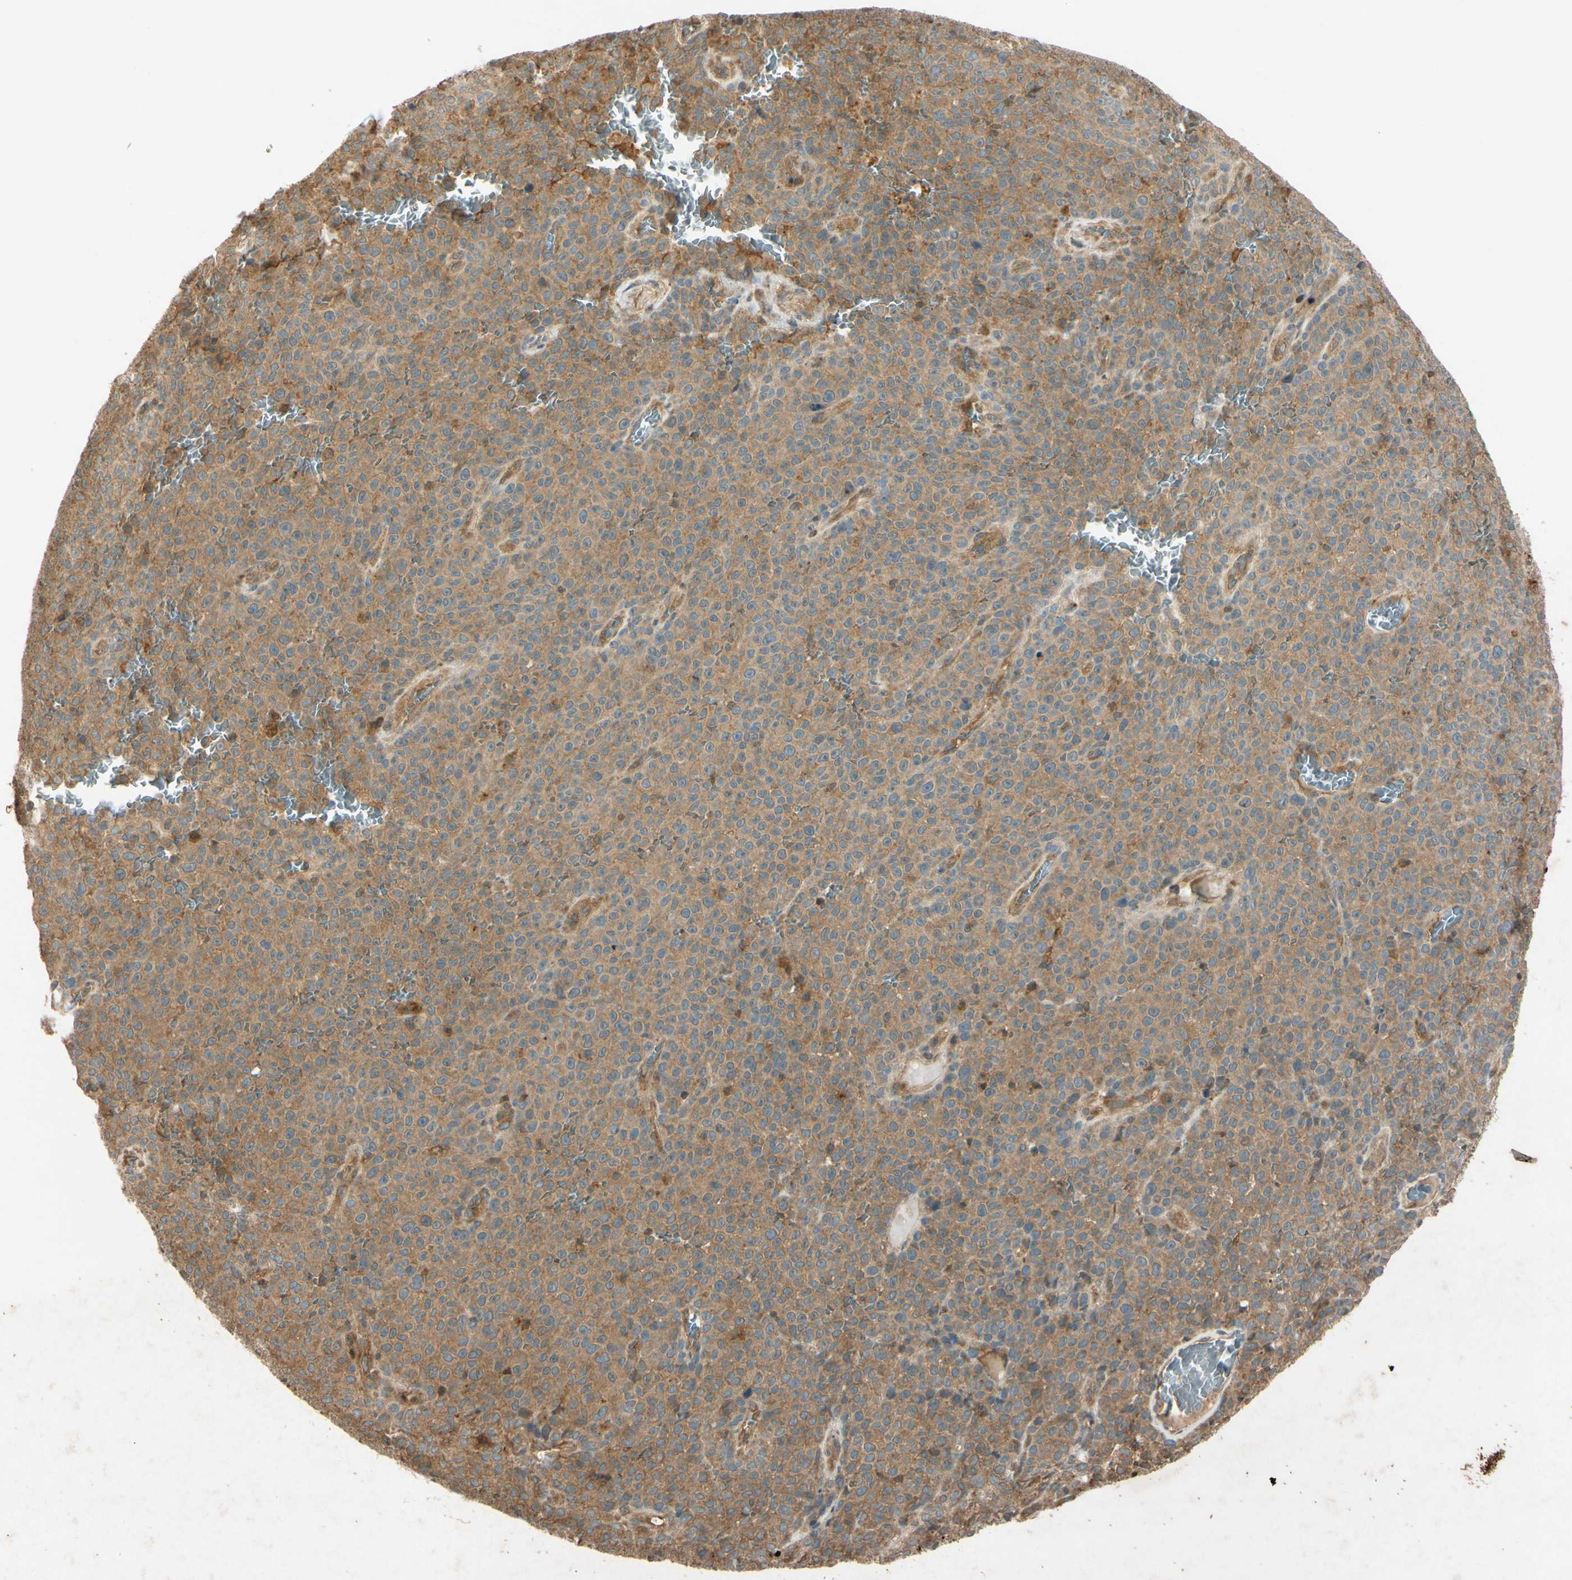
{"staining": {"intensity": "moderate", "quantity": ">75%", "location": "cytoplasmic/membranous"}, "tissue": "melanoma", "cell_type": "Tumor cells", "image_type": "cancer", "snomed": [{"axis": "morphology", "description": "Malignant melanoma, NOS"}, {"axis": "topography", "description": "Skin"}], "caption": "This micrograph displays immunohistochemistry (IHC) staining of melanoma, with medium moderate cytoplasmic/membranous staining in about >75% of tumor cells.", "gene": "EPHA8", "patient": {"sex": "female", "age": 82}}